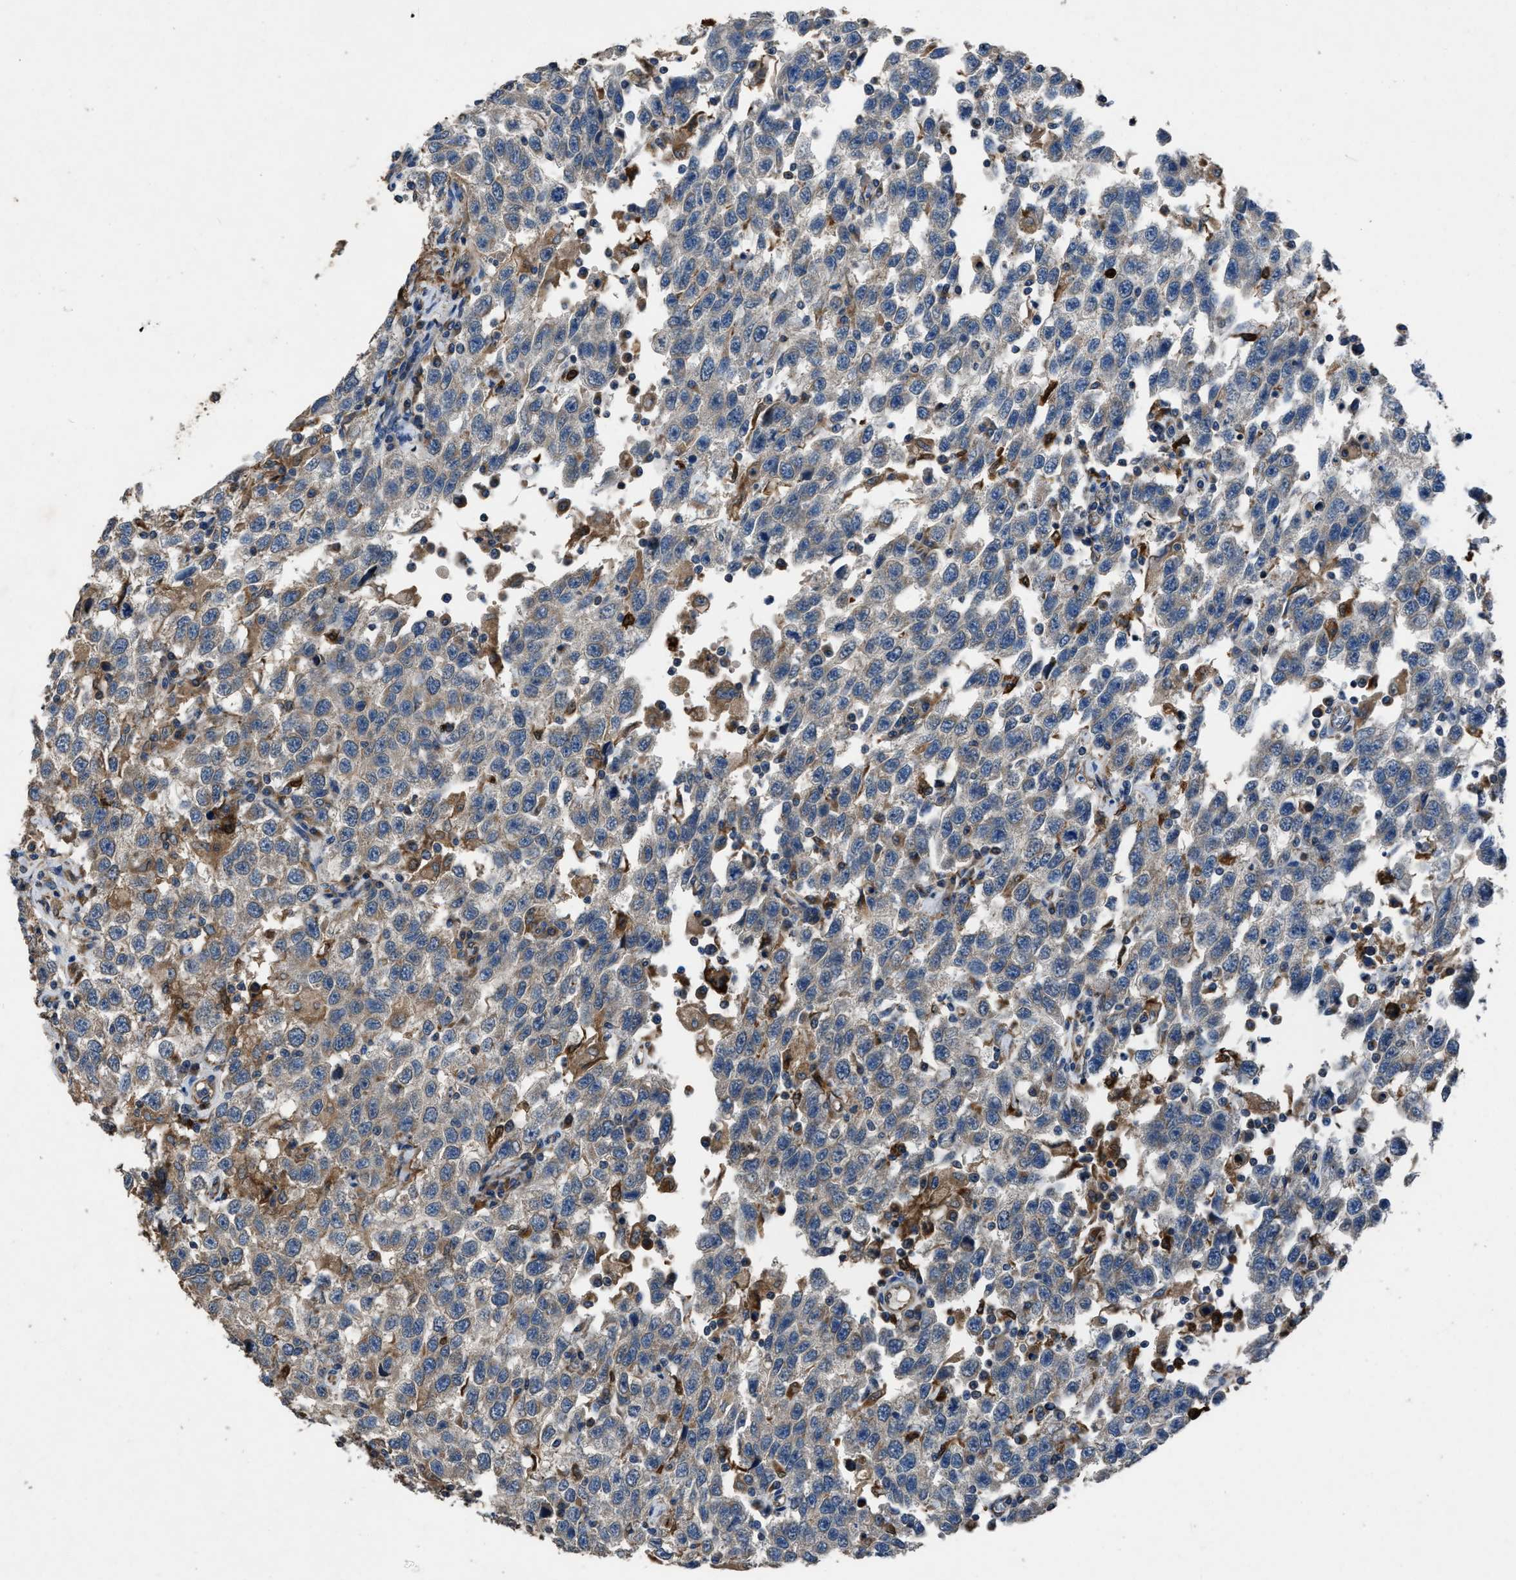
{"staining": {"intensity": "negative", "quantity": "none", "location": "none"}, "tissue": "testis cancer", "cell_type": "Tumor cells", "image_type": "cancer", "snomed": [{"axis": "morphology", "description": "Seminoma, NOS"}, {"axis": "topography", "description": "Testis"}], "caption": "High power microscopy micrograph of an immunohistochemistry micrograph of seminoma (testis), revealing no significant expression in tumor cells. The staining is performed using DAB (3,3'-diaminobenzidine) brown chromogen with nuclei counter-stained in using hematoxylin.", "gene": "ANGPT1", "patient": {"sex": "male", "age": 41}}